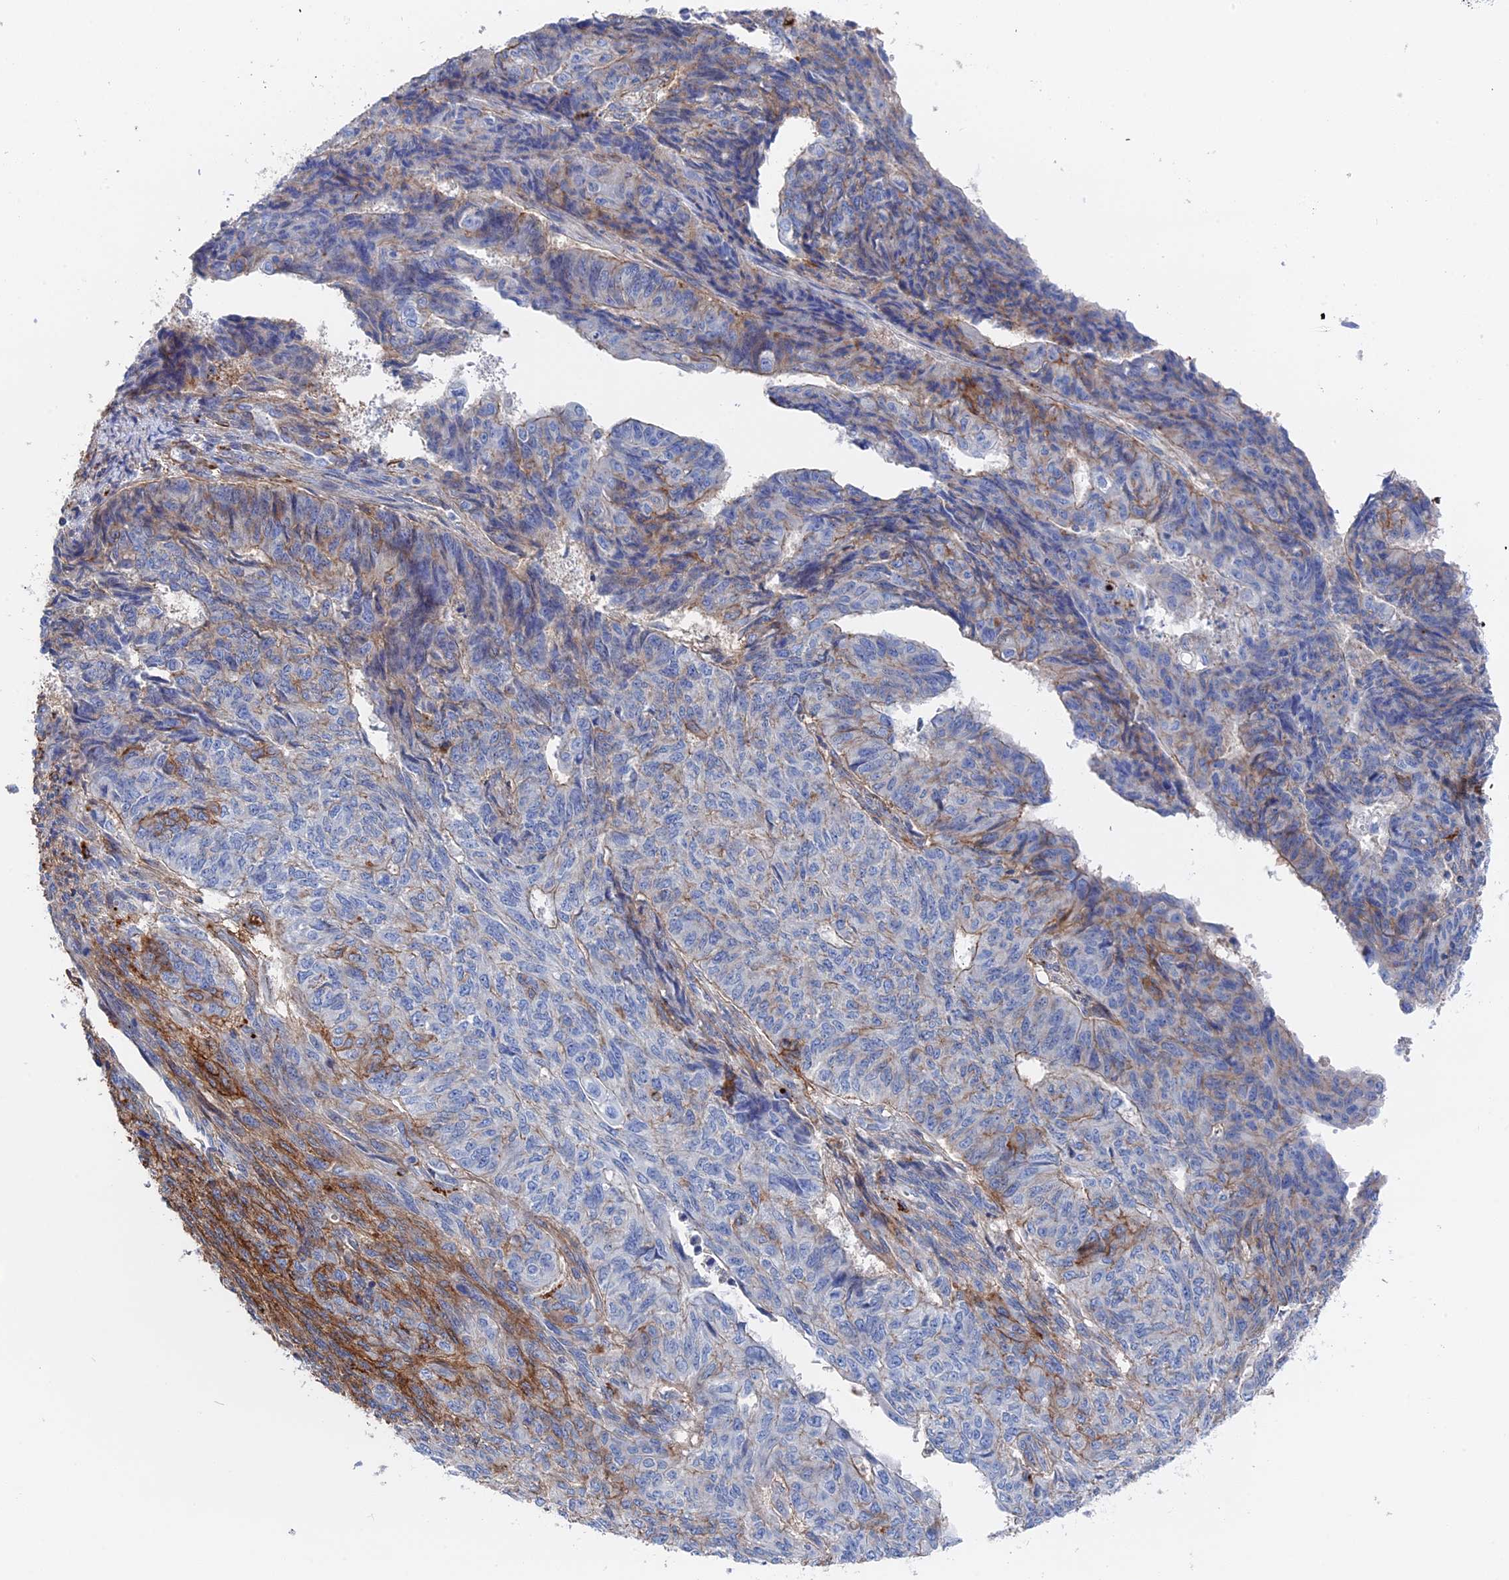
{"staining": {"intensity": "strong", "quantity": "<25%", "location": "cytoplasmic/membranous"}, "tissue": "endometrial cancer", "cell_type": "Tumor cells", "image_type": "cancer", "snomed": [{"axis": "morphology", "description": "Adenocarcinoma, NOS"}, {"axis": "topography", "description": "Endometrium"}], "caption": "Immunohistochemical staining of human adenocarcinoma (endometrial) reveals medium levels of strong cytoplasmic/membranous protein positivity in approximately <25% of tumor cells. The staining is performed using DAB (3,3'-diaminobenzidine) brown chromogen to label protein expression. The nuclei are counter-stained blue using hematoxylin.", "gene": "STRA6", "patient": {"sex": "female", "age": 32}}